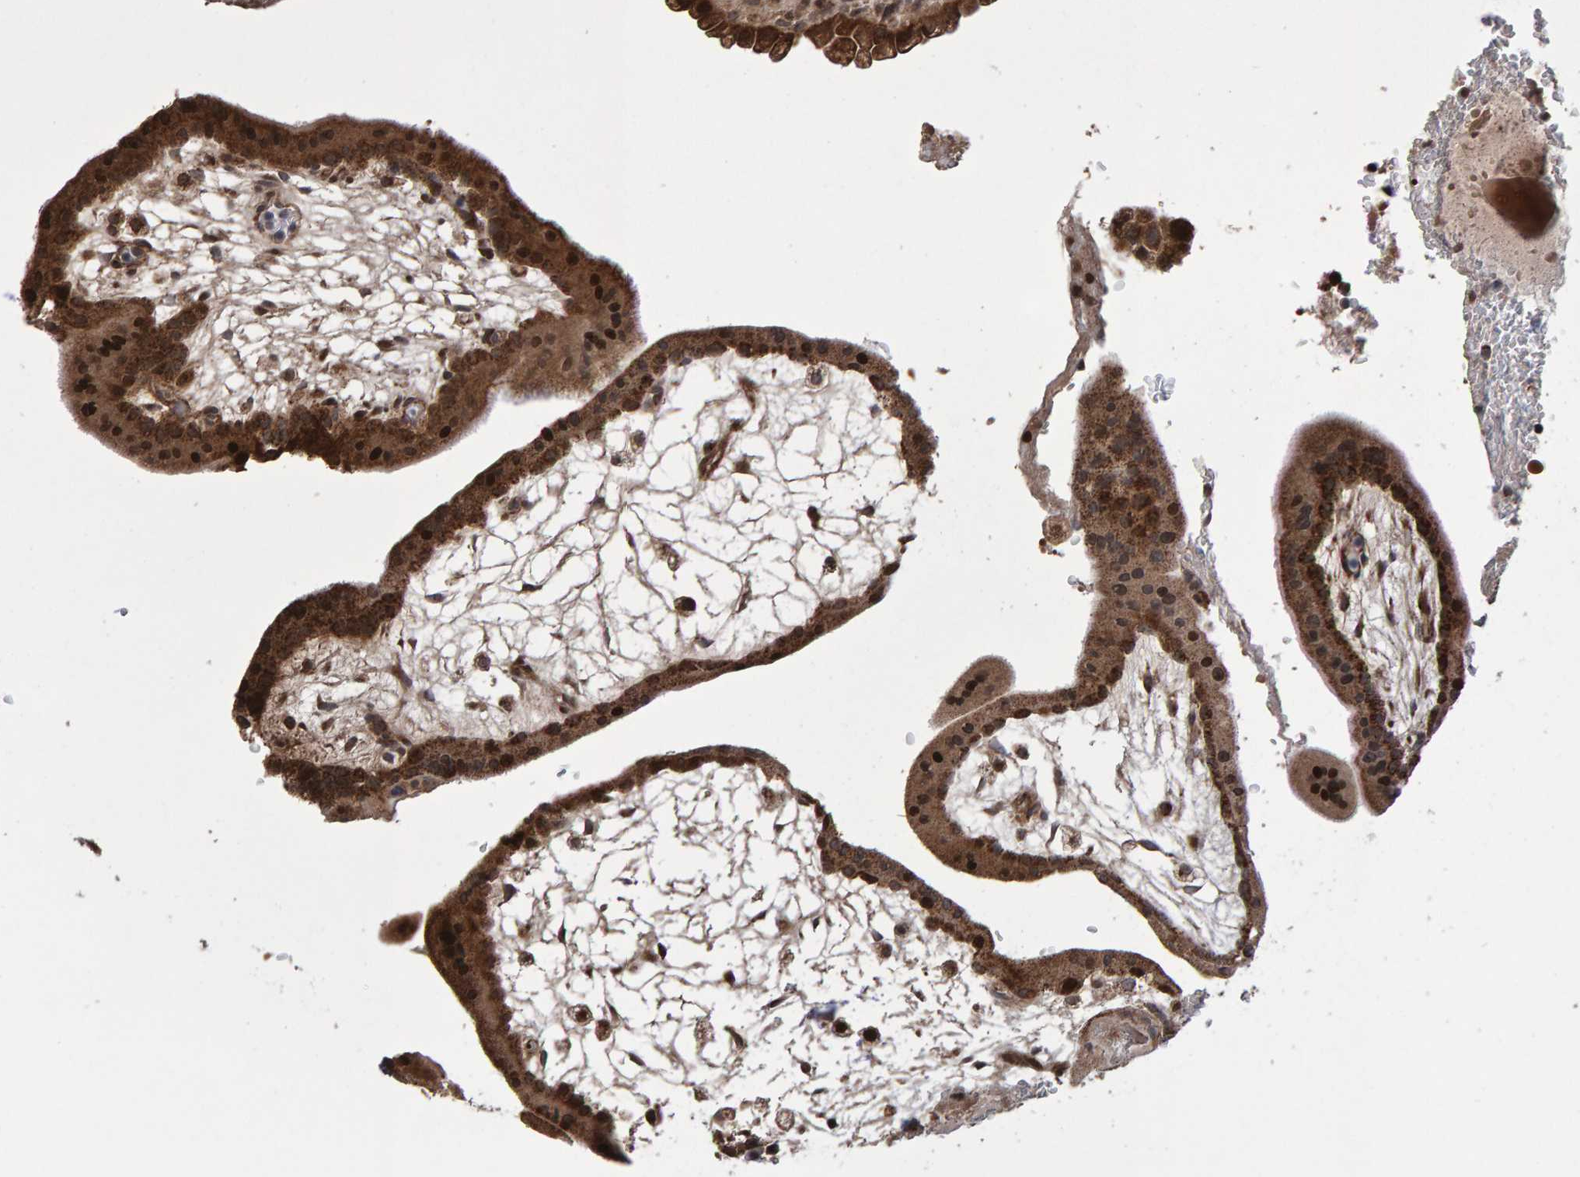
{"staining": {"intensity": "moderate", "quantity": ">75%", "location": "cytoplasmic/membranous"}, "tissue": "placenta", "cell_type": "Trophoblastic cells", "image_type": "normal", "snomed": [{"axis": "morphology", "description": "Normal tissue, NOS"}, {"axis": "topography", "description": "Placenta"}], "caption": "Moderate cytoplasmic/membranous staining for a protein is seen in about >75% of trophoblastic cells of unremarkable placenta using immunohistochemistry (IHC).", "gene": "PECR", "patient": {"sex": "female", "age": 35}}